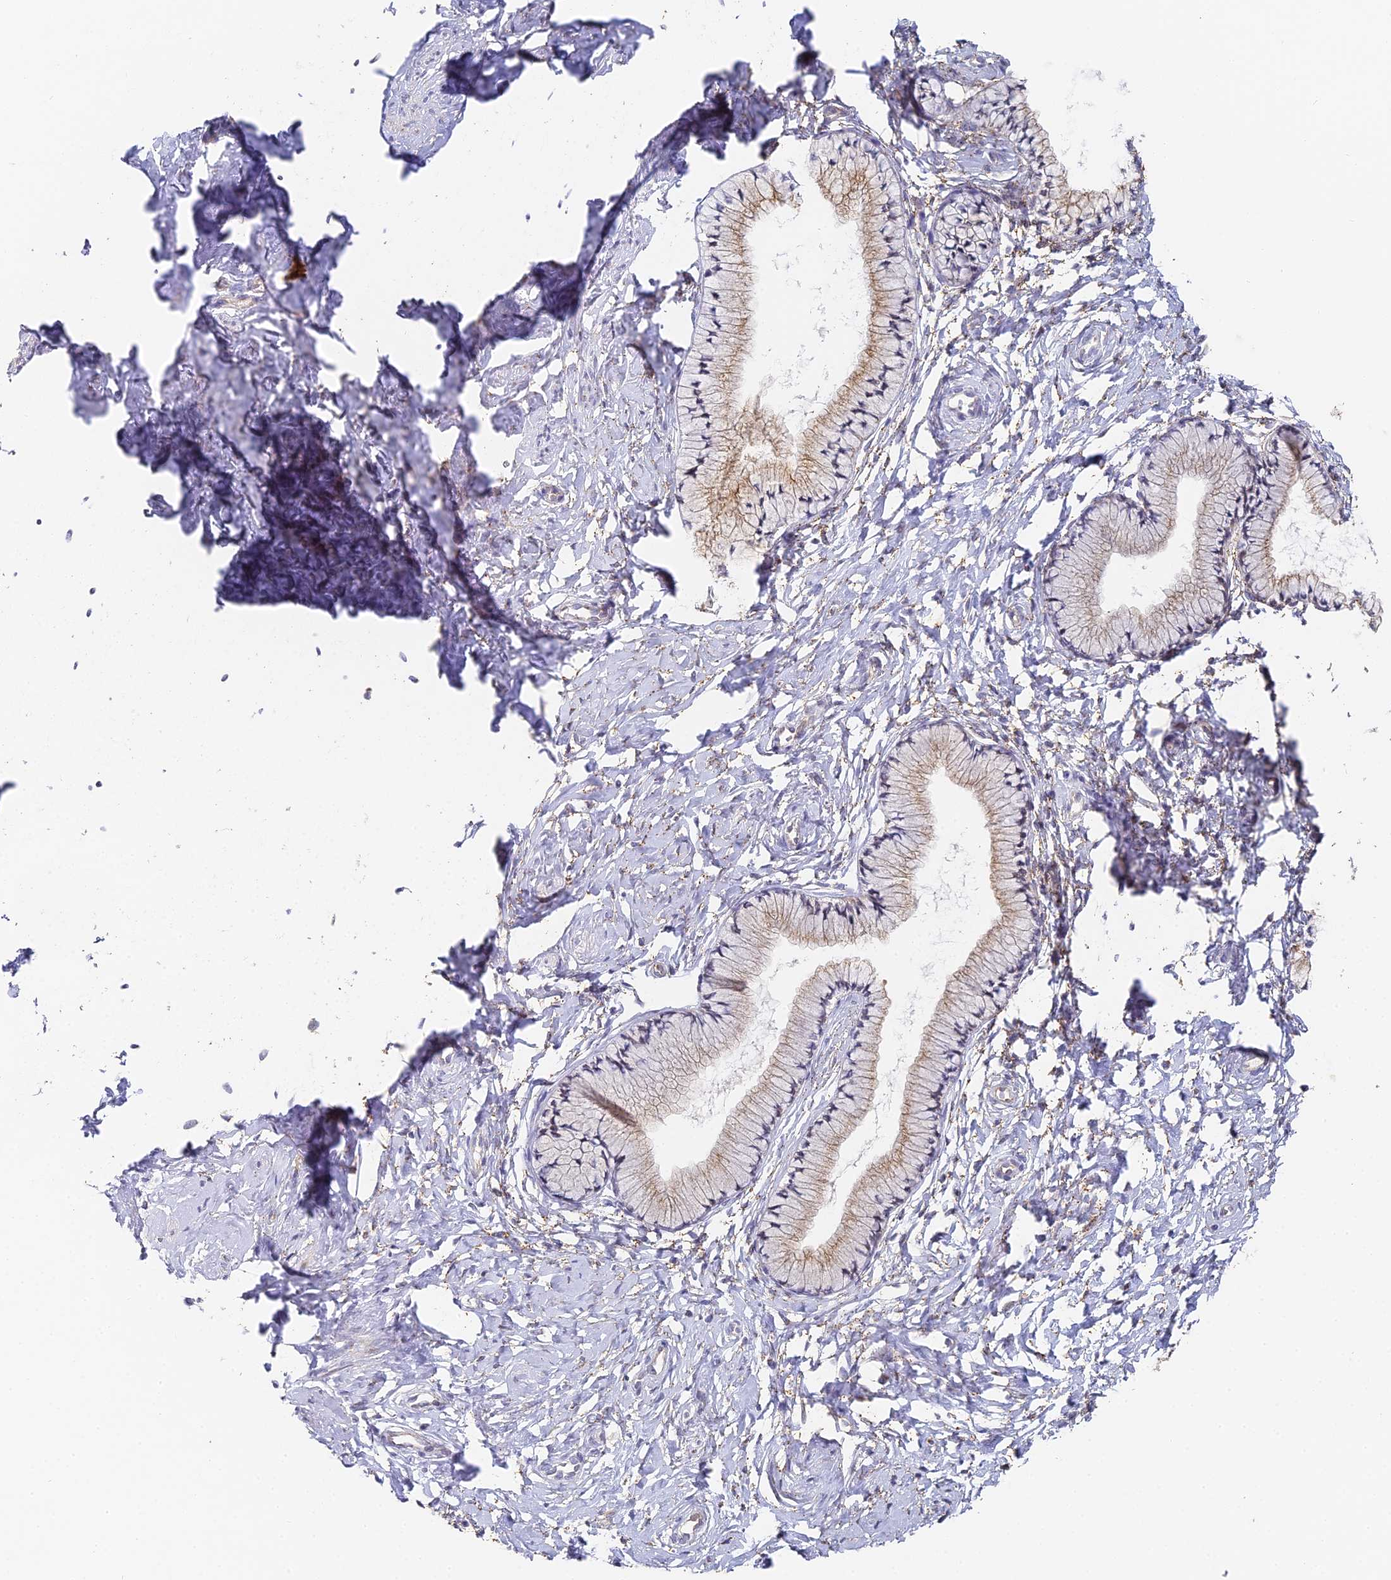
{"staining": {"intensity": "weak", "quantity": "25%-75%", "location": "cytoplasmic/membranous"}, "tissue": "cervix", "cell_type": "Glandular cells", "image_type": "normal", "snomed": [{"axis": "morphology", "description": "Normal tissue, NOS"}, {"axis": "topography", "description": "Cervix"}], "caption": "Normal cervix demonstrates weak cytoplasmic/membranous positivity in about 25%-75% of glandular cells The protein is stained brown, and the nuclei are stained in blue (DAB (3,3'-diaminobenzidine) IHC with brightfield microscopy, high magnification)..", "gene": "GJA1", "patient": {"sex": "female", "age": 33}}